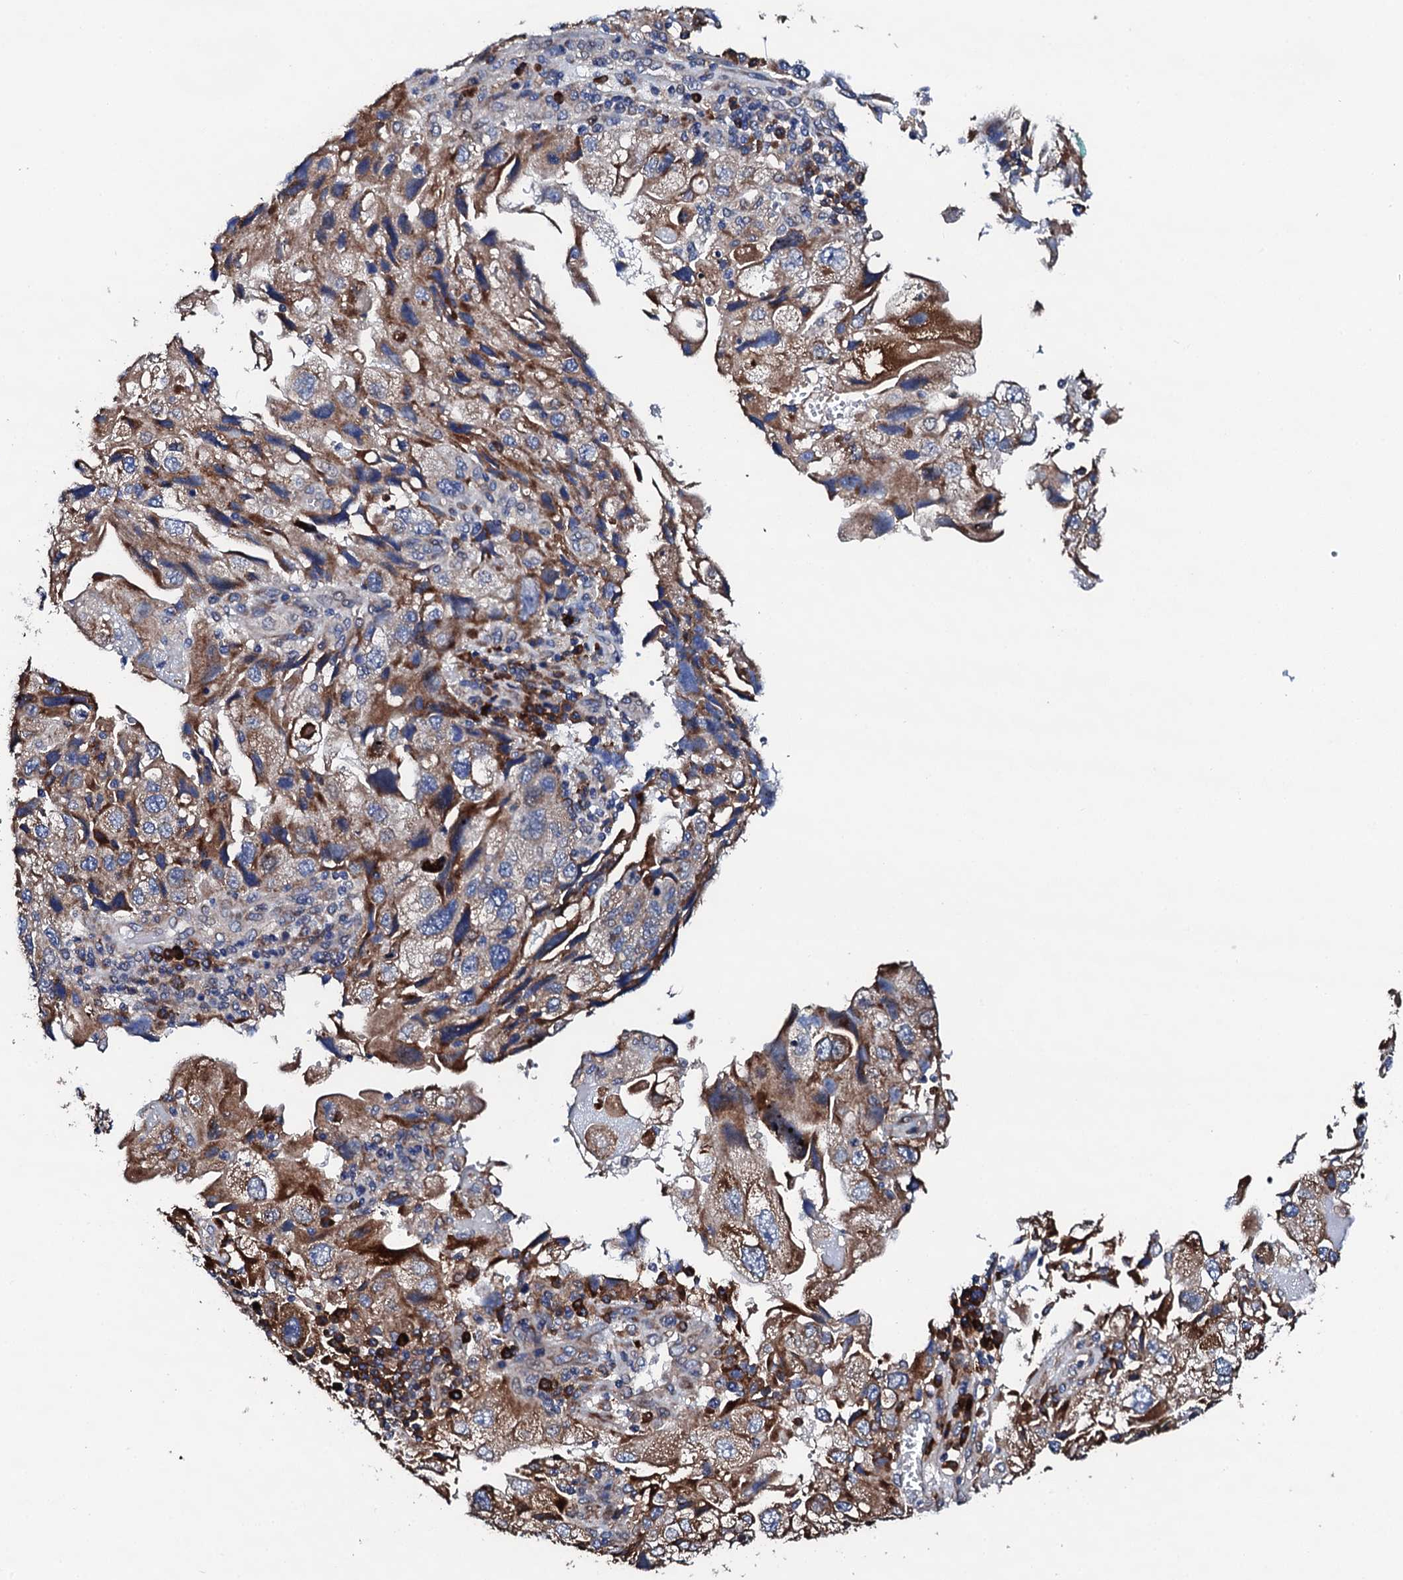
{"staining": {"intensity": "moderate", "quantity": ">75%", "location": "cytoplasmic/membranous"}, "tissue": "endometrial cancer", "cell_type": "Tumor cells", "image_type": "cancer", "snomed": [{"axis": "morphology", "description": "Adenocarcinoma, NOS"}, {"axis": "topography", "description": "Endometrium"}], "caption": "Brown immunohistochemical staining in human adenocarcinoma (endometrial) demonstrates moderate cytoplasmic/membranous staining in about >75% of tumor cells.", "gene": "LIPT2", "patient": {"sex": "female", "age": 49}}